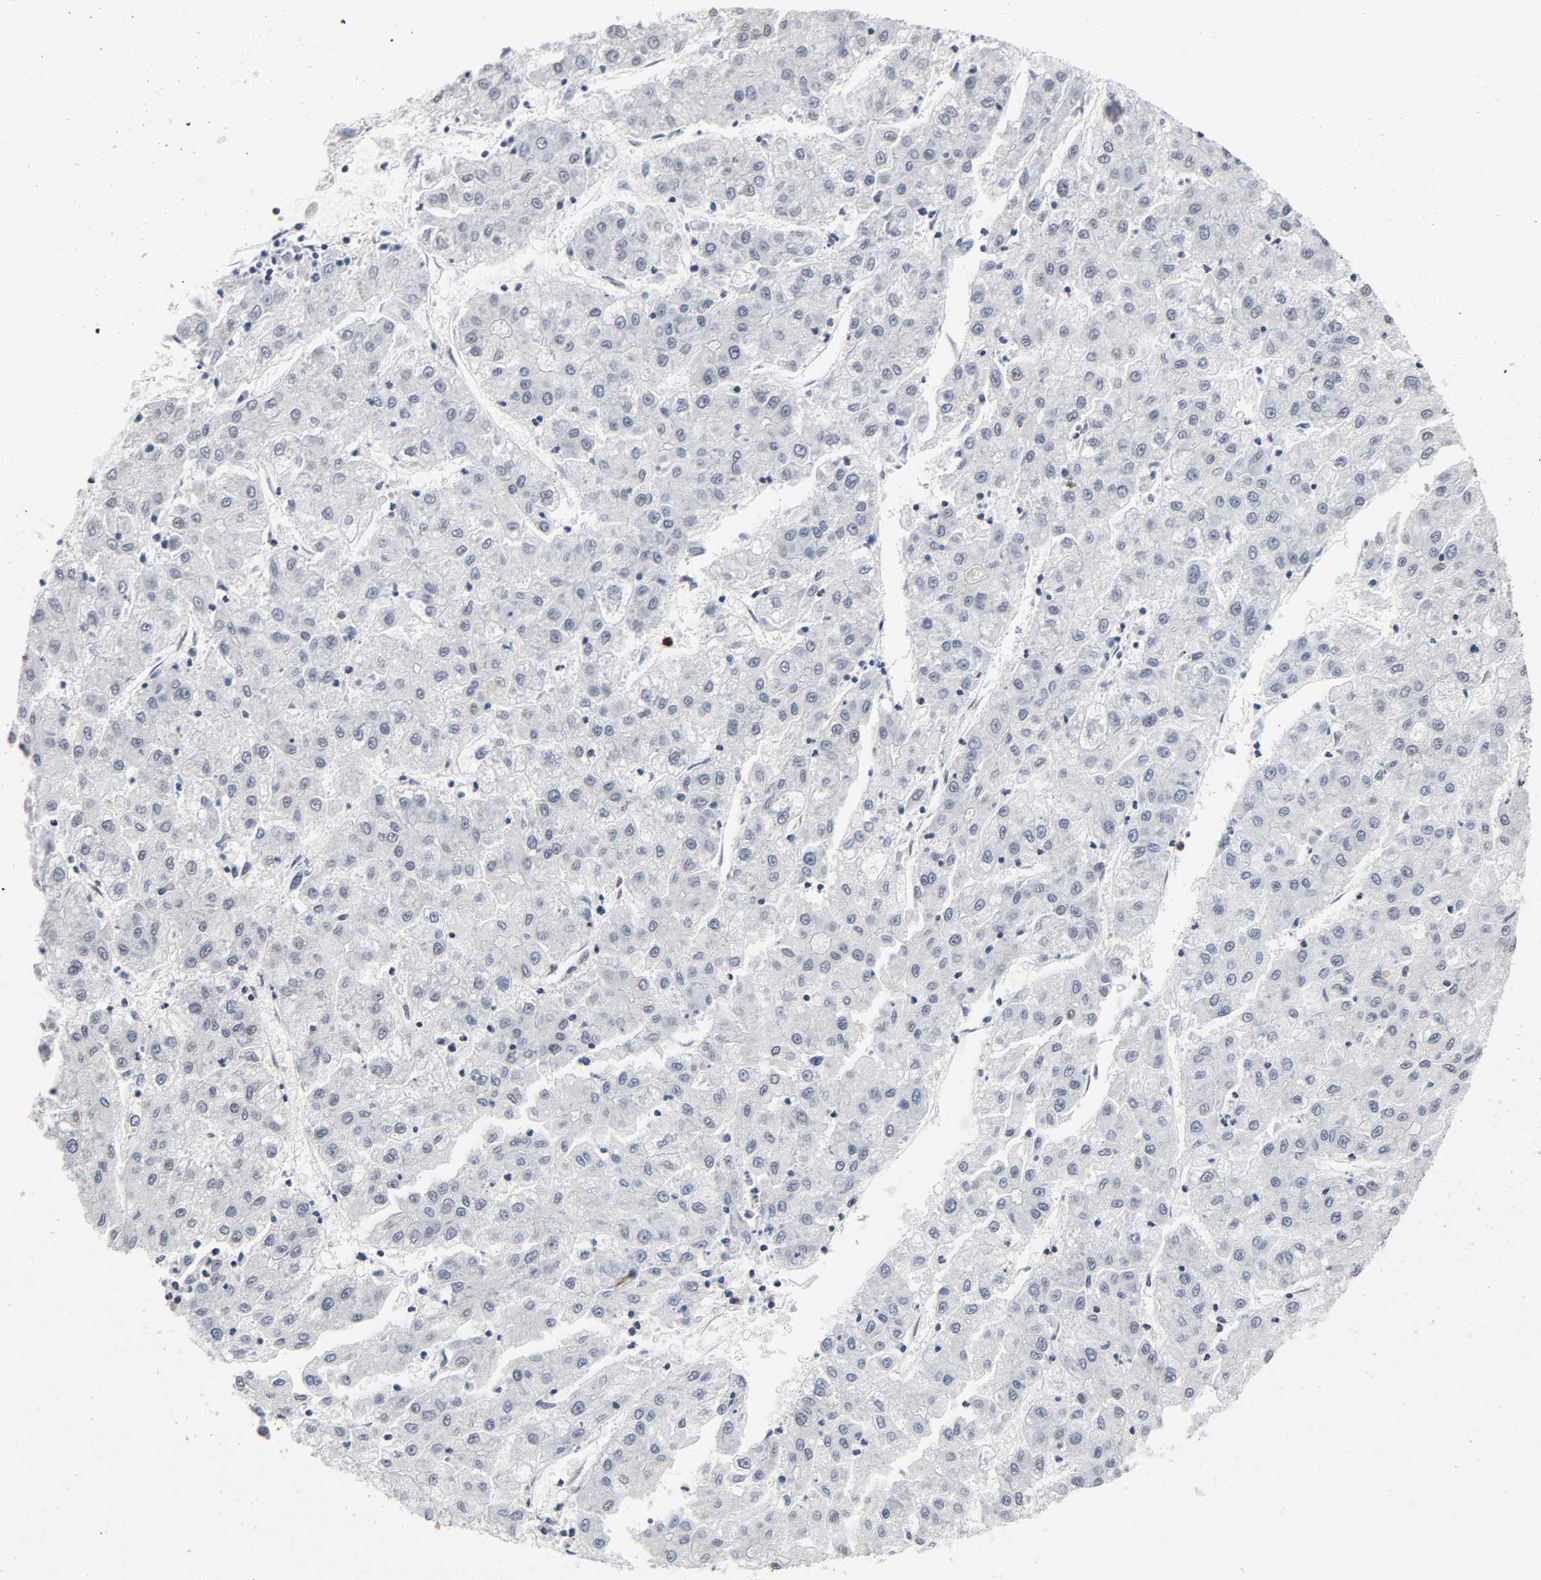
{"staining": {"intensity": "negative", "quantity": "none", "location": "none"}, "tissue": "liver cancer", "cell_type": "Tumor cells", "image_type": "cancer", "snomed": [{"axis": "morphology", "description": "Carcinoma, Hepatocellular, NOS"}, {"axis": "topography", "description": "Liver"}], "caption": "Immunohistochemistry (IHC) of human liver cancer (hepatocellular carcinoma) reveals no positivity in tumor cells.", "gene": "SUMO1", "patient": {"sex": "male", "age": 72}}